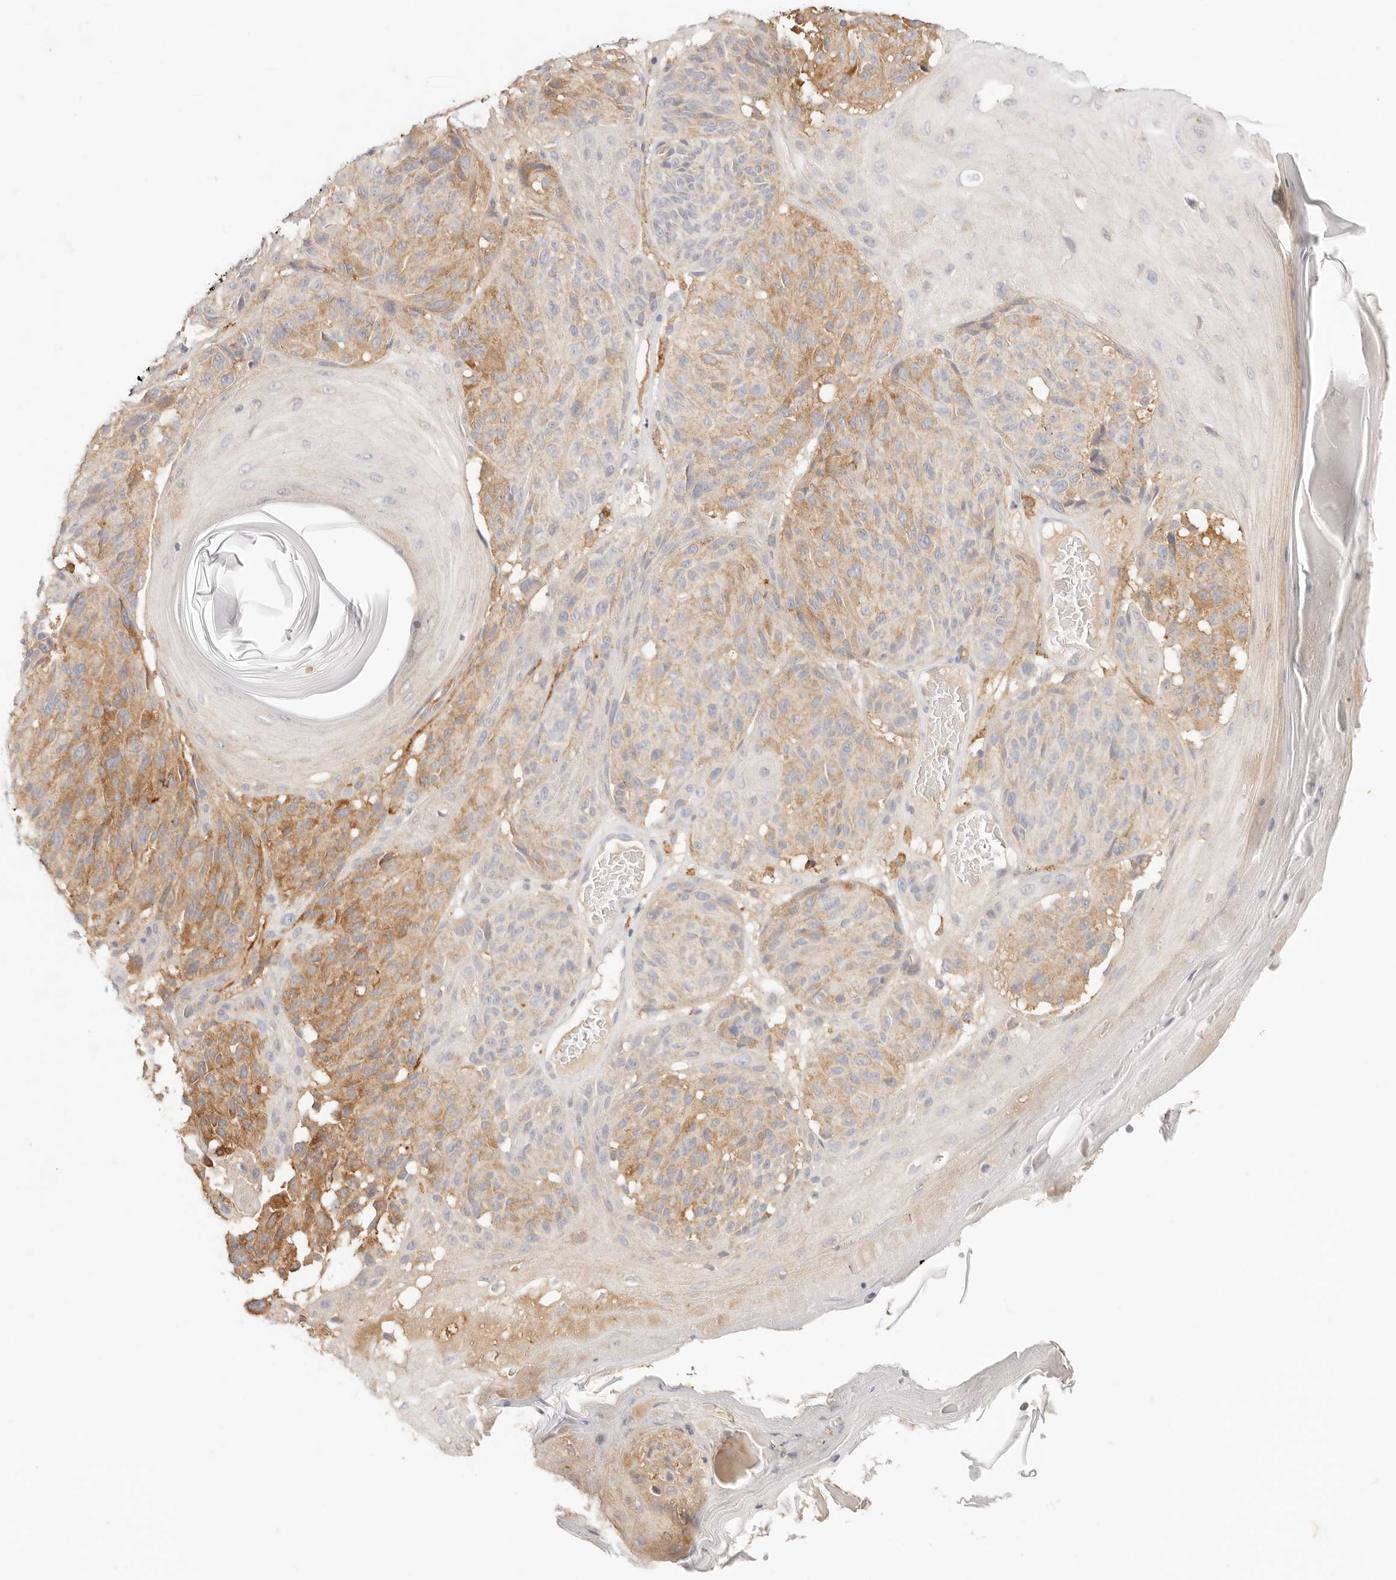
{"staining": {"intensity": "moderate", "quantity": "<25%", "location": "cytoplasmic/membranous"}, "tissue": "melanoma", "cell_type": "Tumor cells", "image_type": "cancer", "snomed": [{"axis": "morphology", "description": "Malignant melanoma, NOS"}, {"axis": "topography", "description": "Skin"}], "caption": "Melanoma stained with a protein marker shows moderate staining in tumor cells.", "gene": "HK2", "patient": {"sex": "male", "age": 83}}